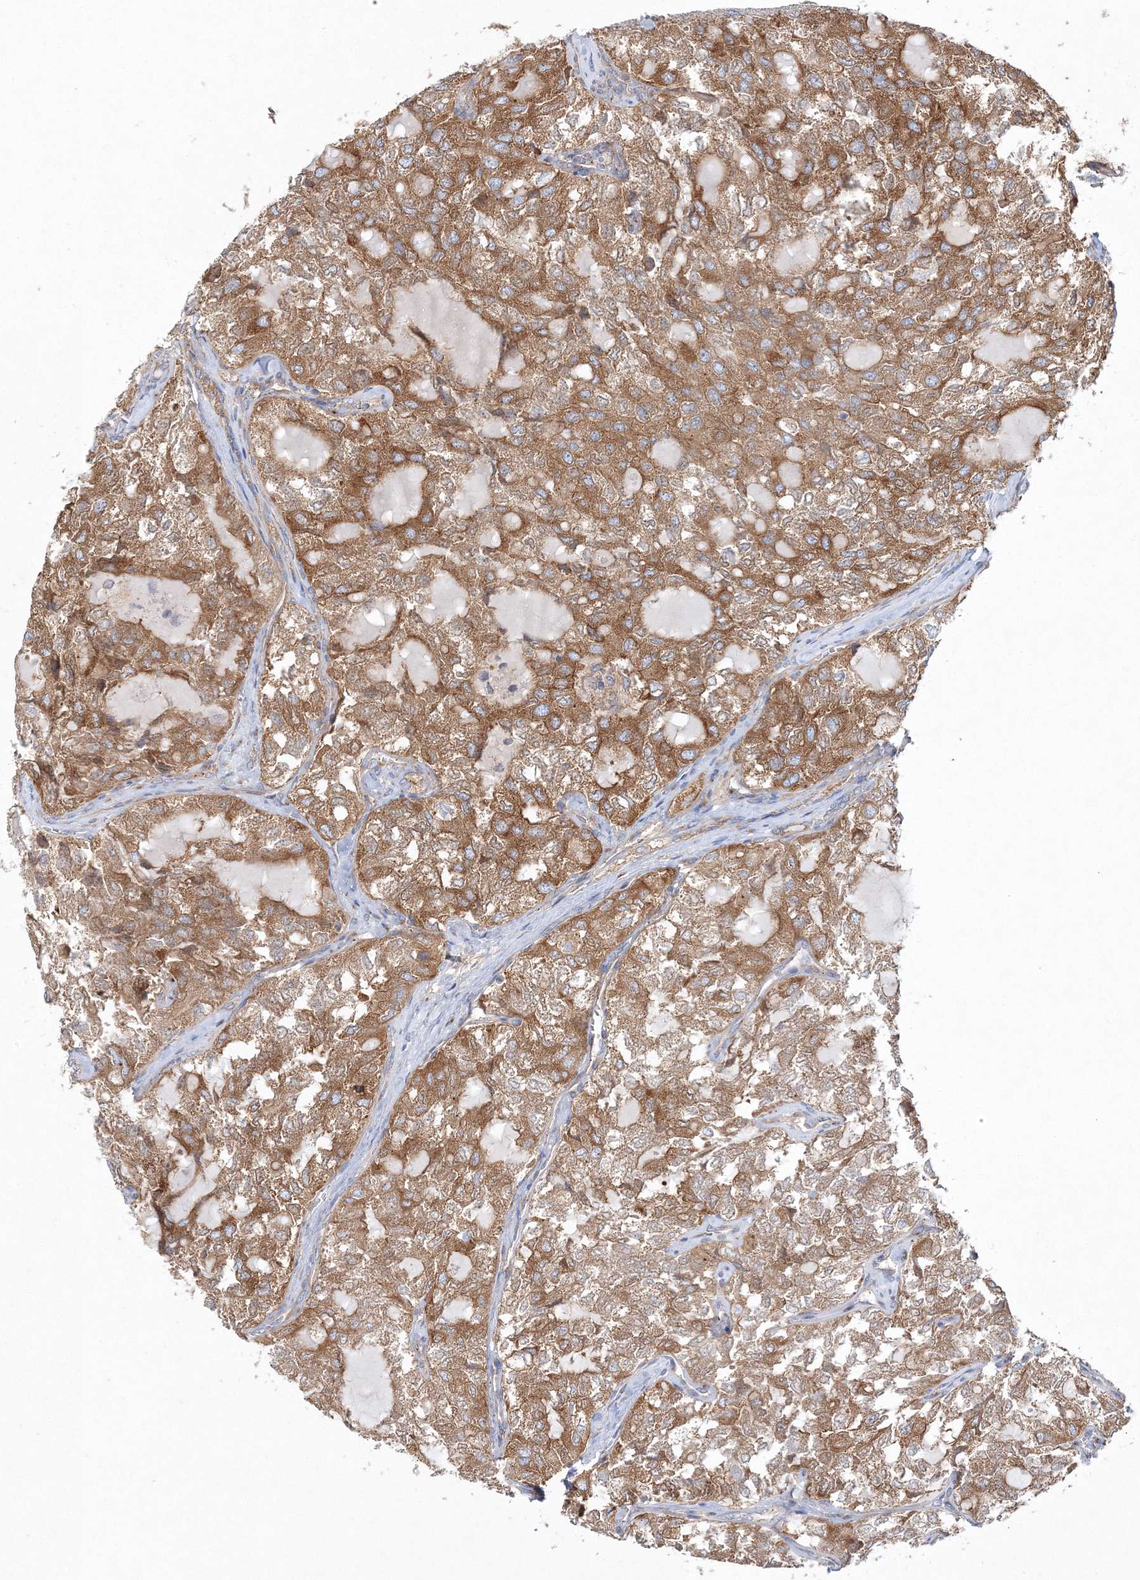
{"staining": {"intensity": "moderate", "quantity": ">75%", "location": "cytoplasmic/membranous"}, "tissue": "thyroid cancer", "cell_type": "Tumor cells", "image_type": "cancer", "snomed": [{"axis": "morphology", "description": "Follicular adenoma carcinoma, NOS"}, {"axis": "topography", "description": "Thyroid gland"}], "caption": "Human thyroid follicular adenoma carcinoma stained with a protein marker shows moderate staining in tumor cells.", "gene": "SEC23IP", "patient": {"sex": "male", "age": 75}}